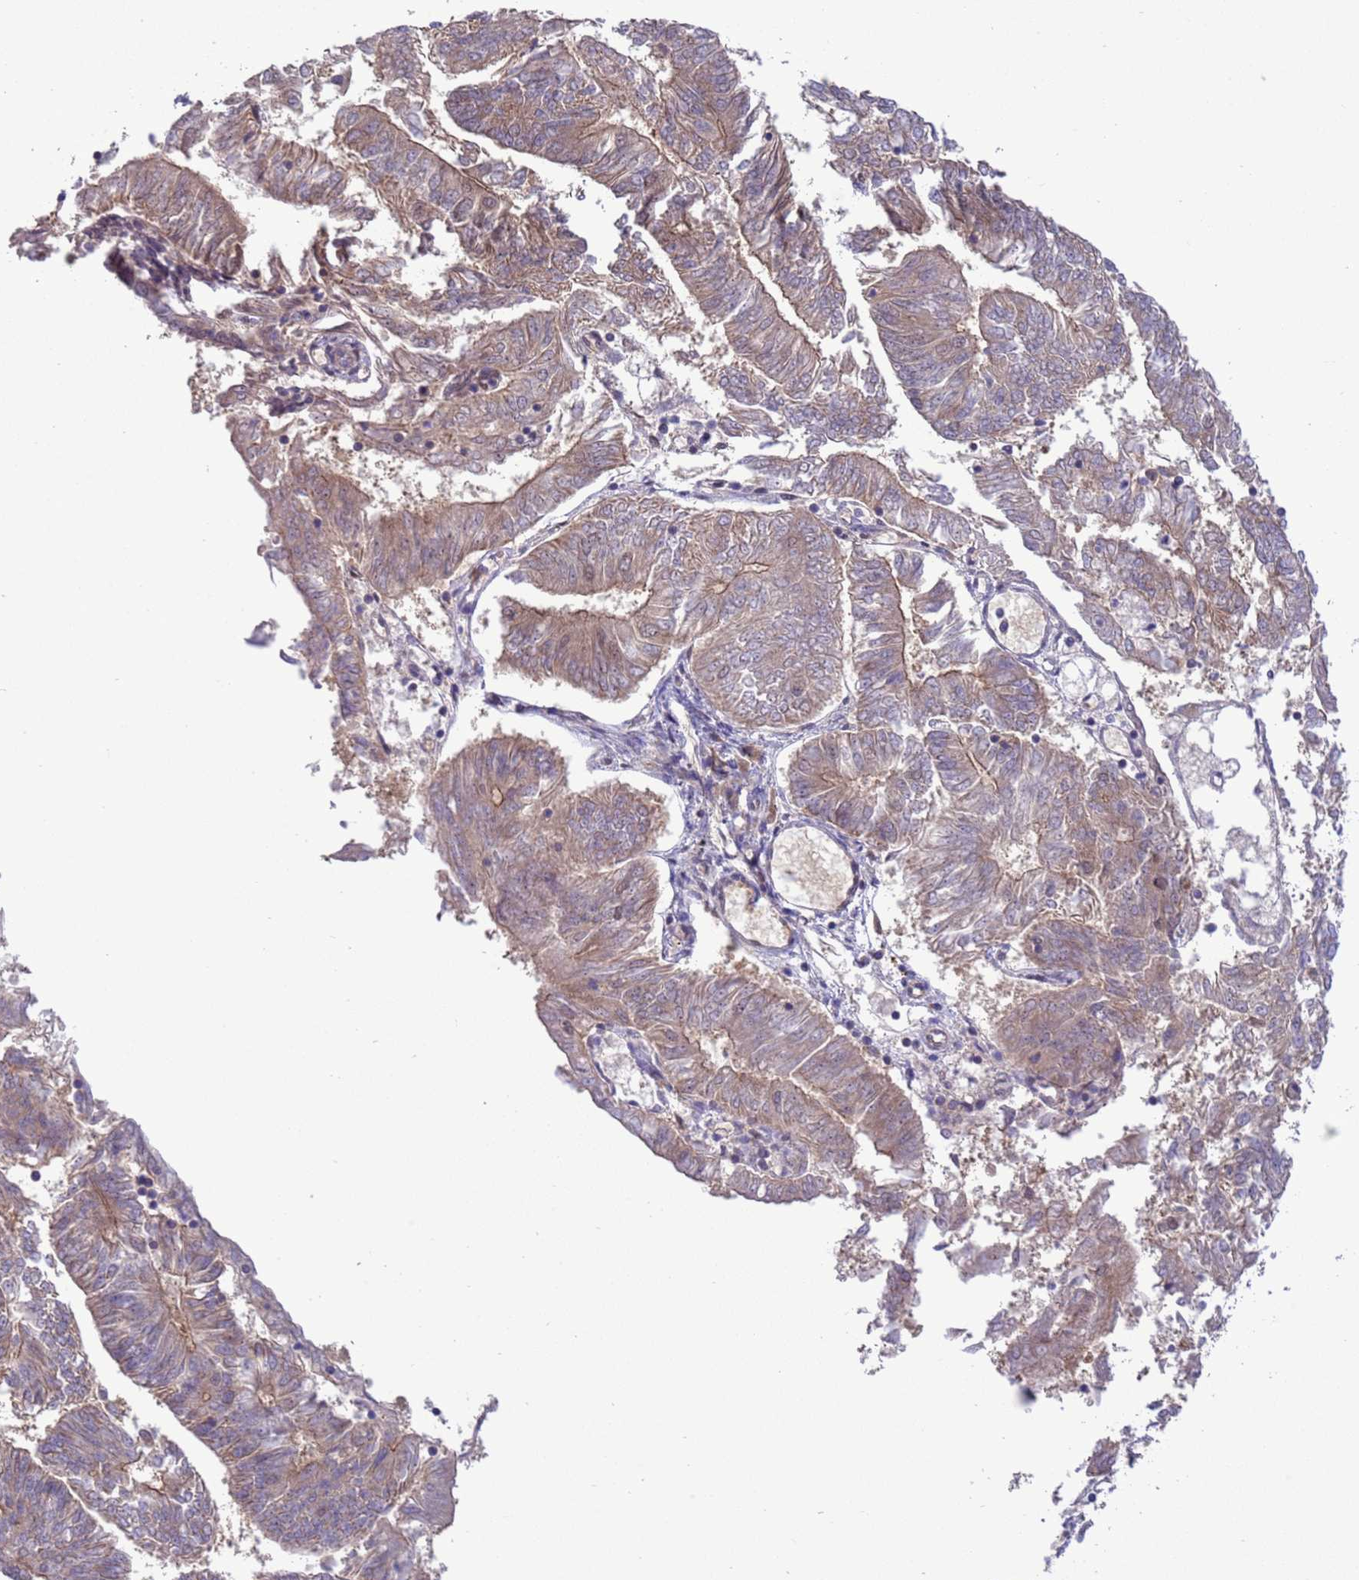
{"staining": {"intensity": "weak", "quantity": ">75%", "location": "cytoplasmic/membranous"}, "tissue": "endometrial cancer", "cell_type": "Tumor cells", "image_type": "cancer", "snomed": [{"axis": "morphology", "description": "Adenocarcinoma, NOS"}, {"axis": "topography", "description": "Endometrium"}], "caption": "This micrograph reveals immunohistochemistry (IHC) staining of endometrial cancer (adenocarcinoma), with low weak cytoplasmic/membranous expression in about >75% of tumor cells.", "gene": "ZNF461", "patient": {"sex": "female", "age": 58}}